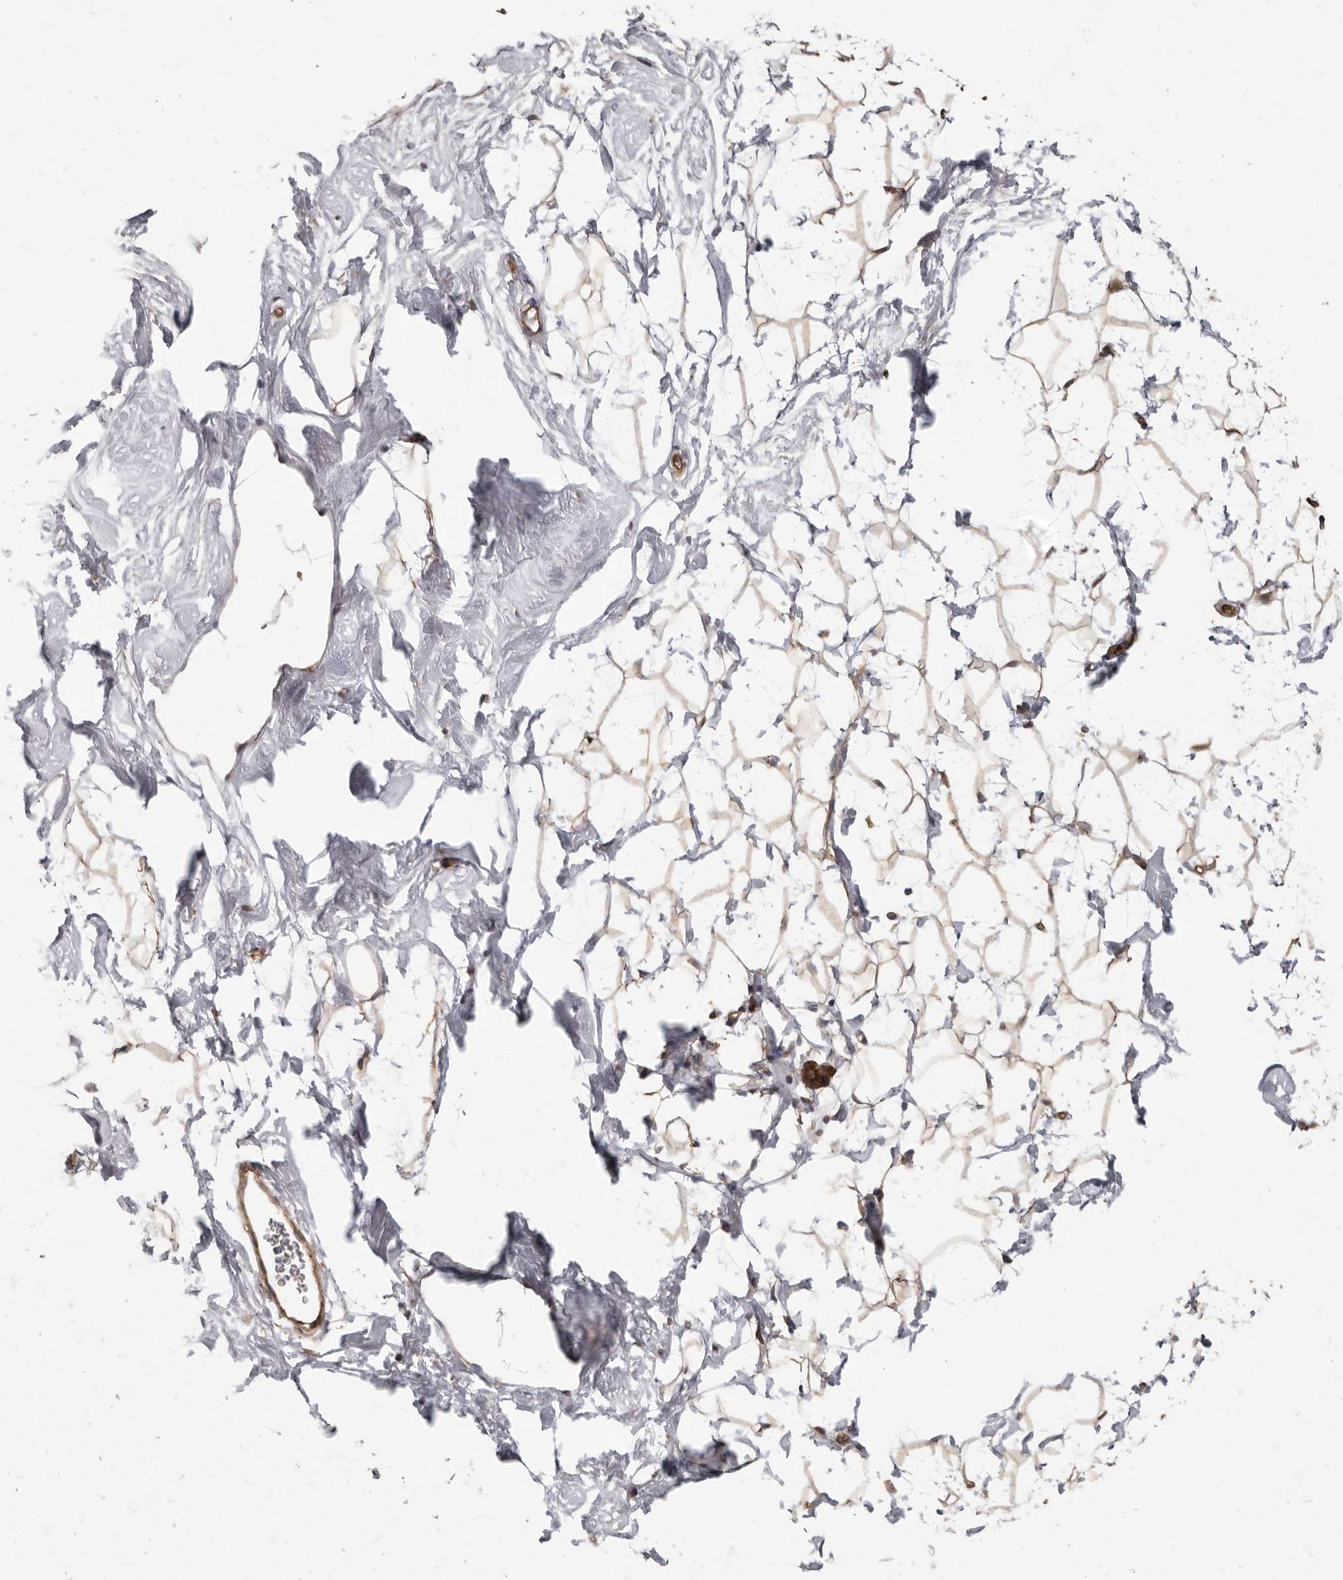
{"staining": {"intensity": "weak", "quantity": ">75%", "location": "cytoplasmic/membranous"}, "tissue": "breast", "cell_type": "Adipocytes", "image_type": "normal", "snomed": [{"axis": "morphology", "description": "Normal tissue, NOS"}, {"axis": "topography", "description": "Breast"}], "caption": "Immunohistochemical staining of normal breast demonstrates low levels of weak cytoplasmic/membranous positivity in about >75% of adipocytes. Using DAB (3,3'-diaminobenzidine) (brown) and hematoxylin (blue) stains, captured at high magnification using brightfield microscopy.", "gene": "ARHGEF5", "patient": {"sex": "female", "age": 26}}